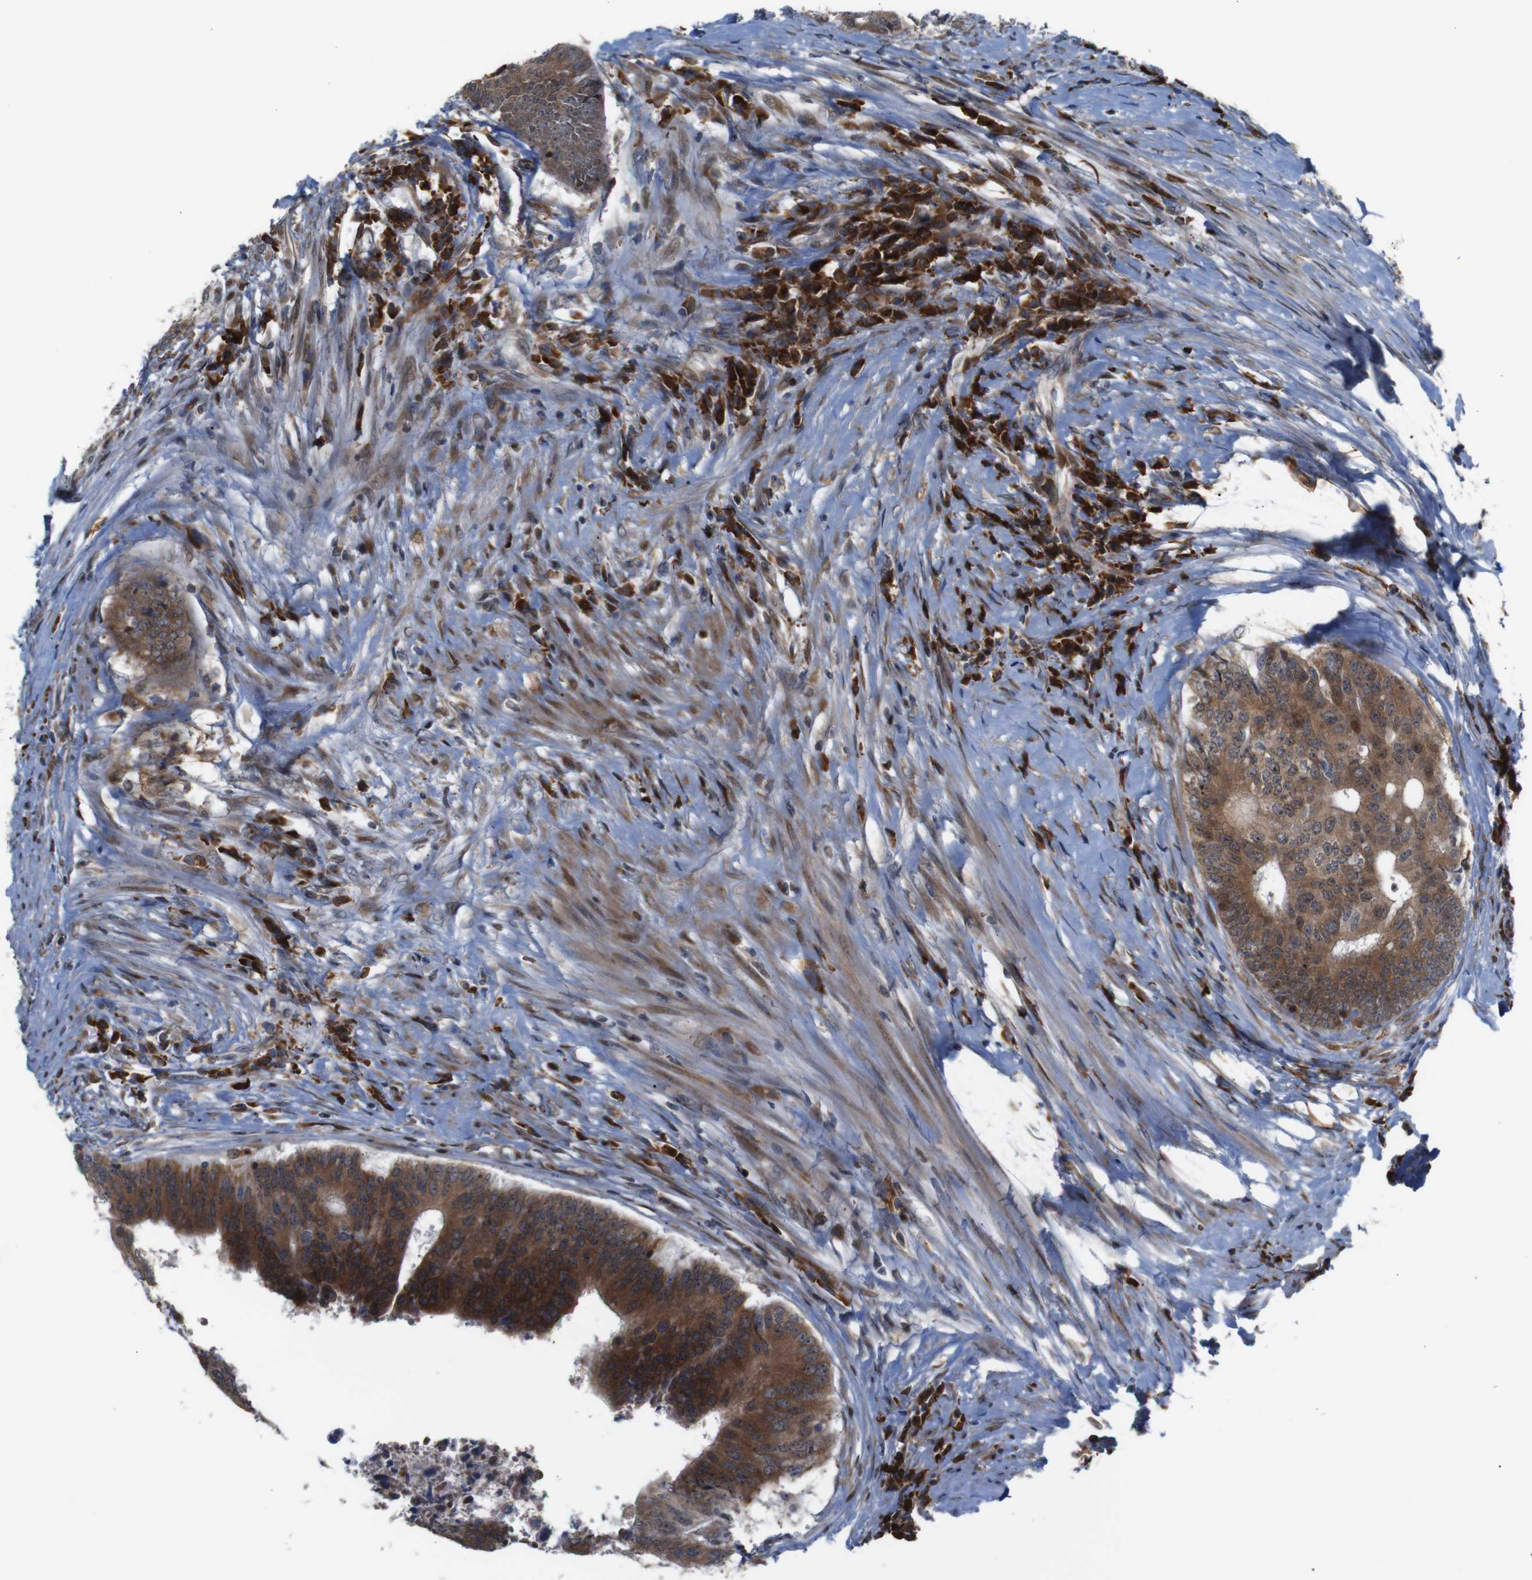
{"staining": {"intensity": "strong", "quantity": ">75%", "location": "cytoplasmic/membranous"}, "tissue": "colorectal cancer", "cell_type": "Tumor cells", "image_type": "cancer", "snomed": [{"axis": "morphology", "description": "Adenocarcinoma, NOS"}, {"axis": "topography", "description": "Rectum"}], "caption": "A high-resolution histopathology image shows immunohistochemistry (IHC) staining of colorectal cancer, which reveals strong cytoplasmic/membranous expression in approximately >75% of tumor cells. The staining is performed using DAB brown chromogen to label protein expression. The nuclei are counter-stained blue using hematoxylin.", "gene": "PTPN1", "patient": {"sex": "male", "age": 72}}